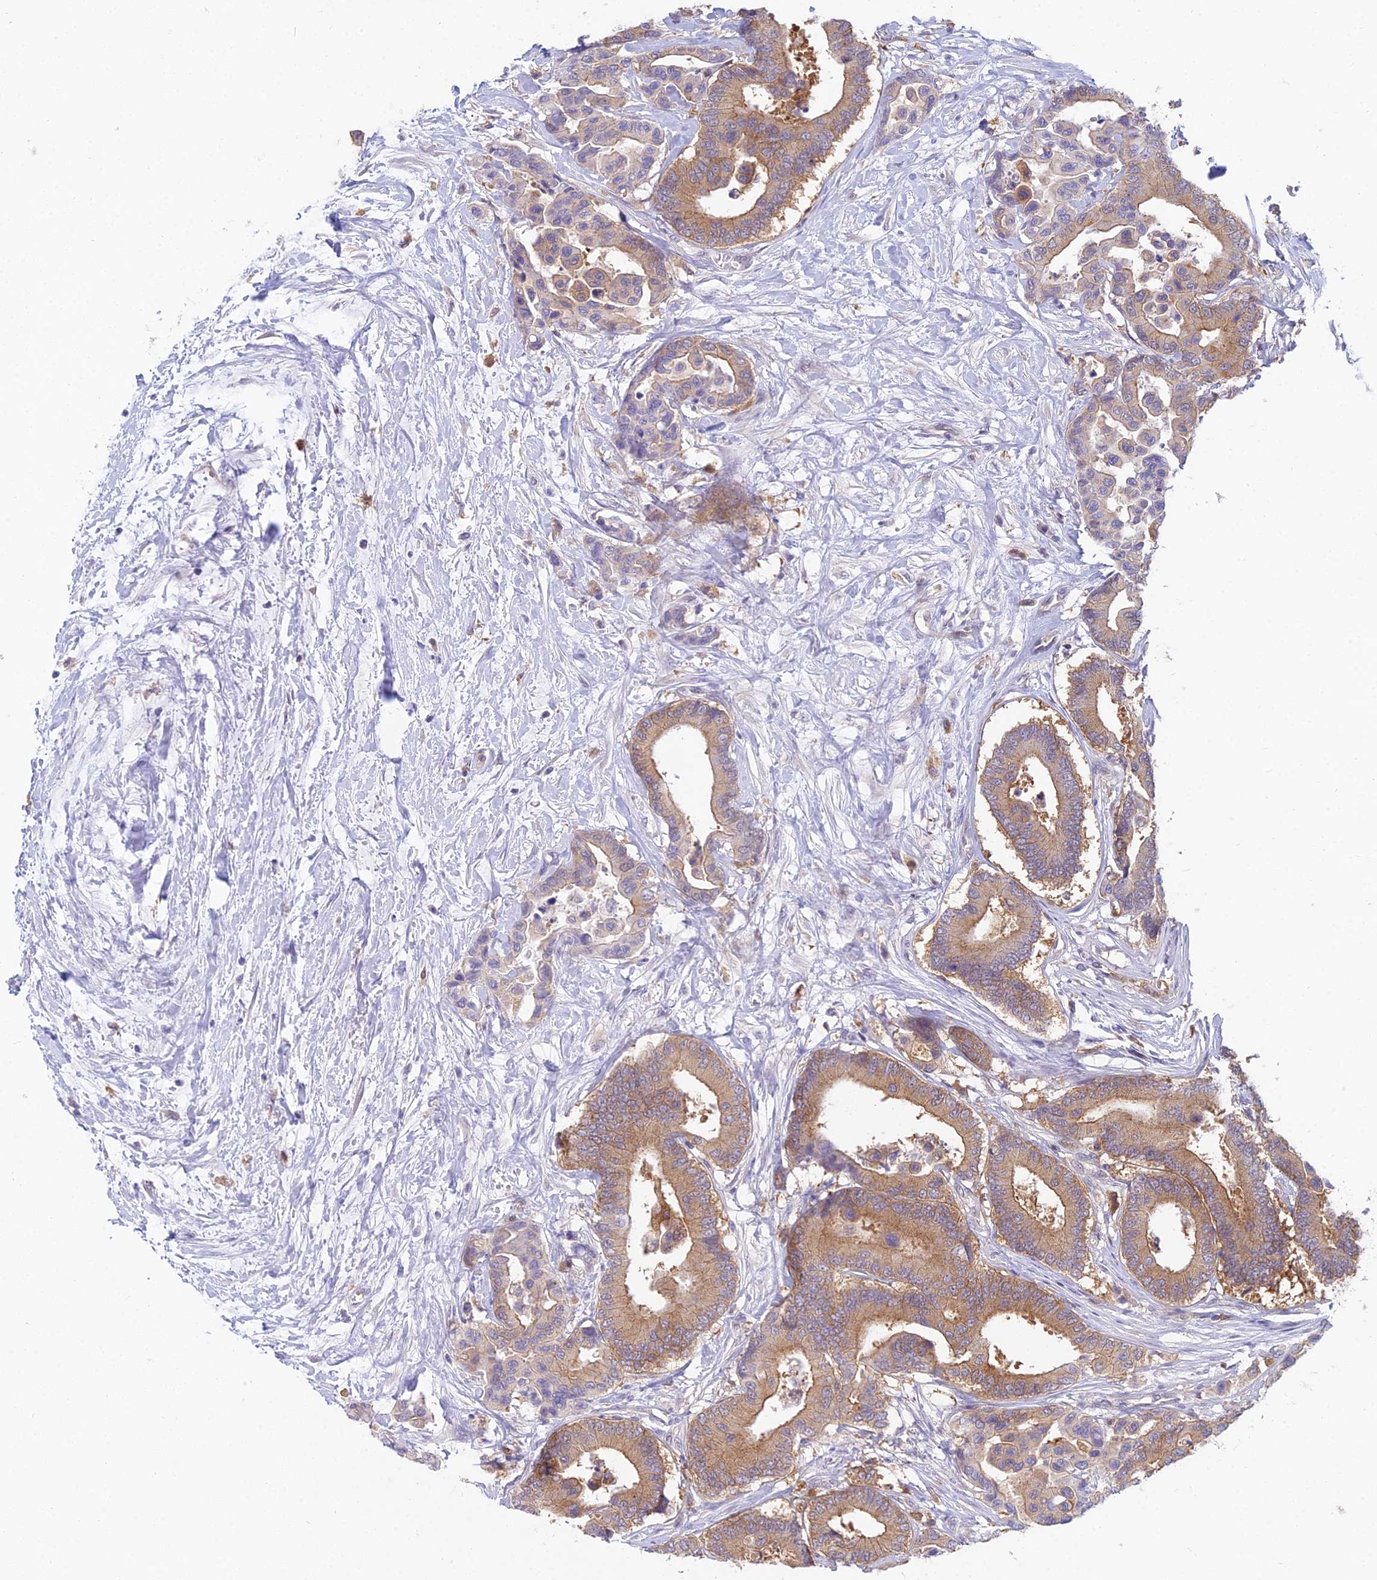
{"staining": {"intensity": "moderate", "quantity": ">75%", "location": "cytoplasmic/membranous"}, "tissue": "colorectal cancer", "cell_type": "Tumor cells", "image_type": "cancer", "snomed": [{"axis": "morphology", "description": "Normal tissue, NOS"}, {"axis": "morphology", "description": "Adenocarcinoma, NOS"}, {"axis": "topography", "description": "Colon"}], "caption": "A micrograph of colorectal adenocarcinoma stained for a protein demonstrates moderate cytoplasmic/membranous brown staining in tumor cells.", "gene": "UBE2G1", "patient": {"sex": "male", "age": 82}}